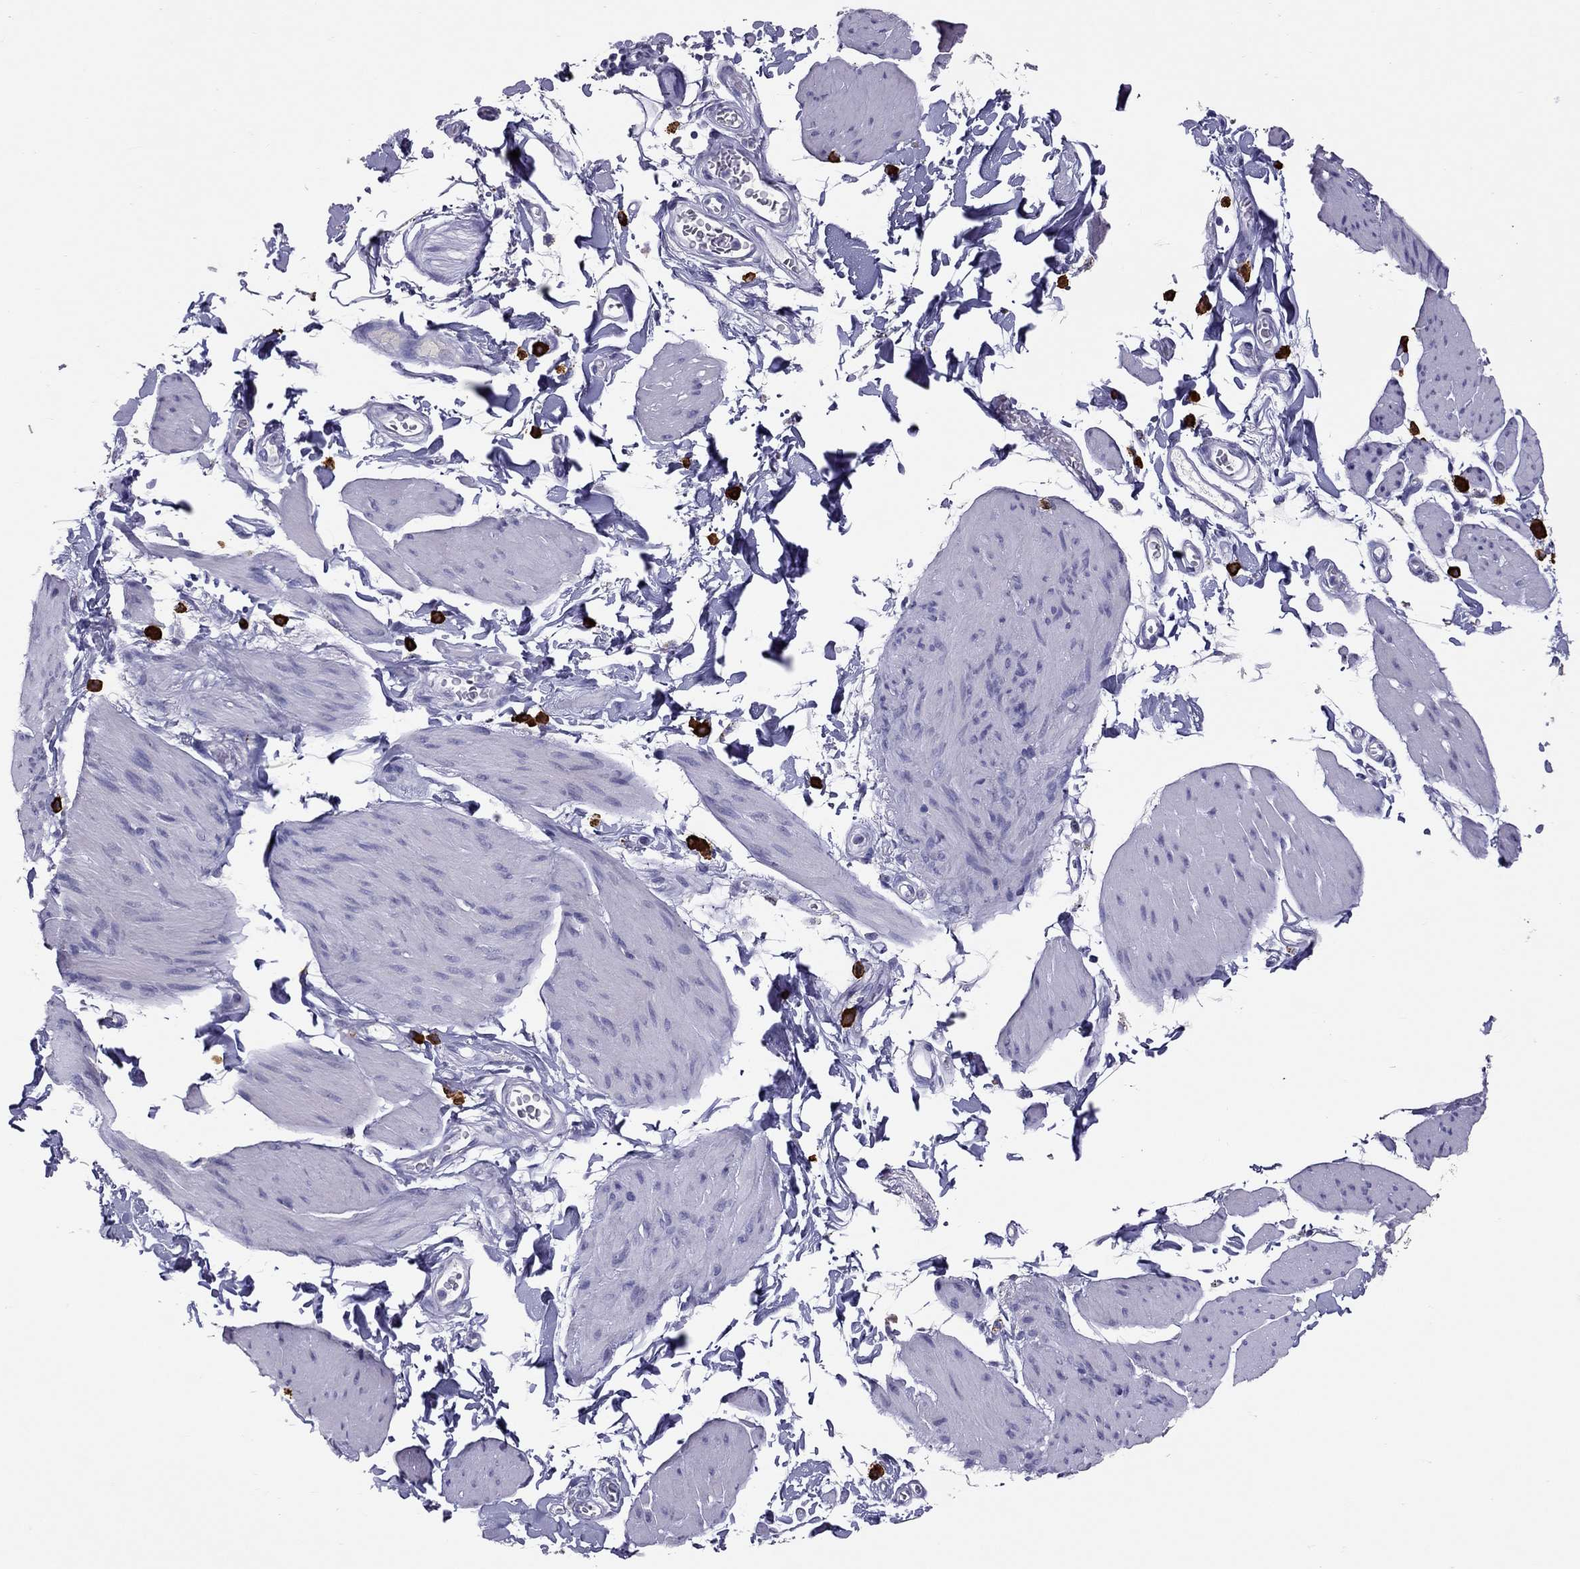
{"staining": {"intensity": "negative", "quantity": "none", "location": "none"}, "tissue": "smooth muscle", "cell_type": "Smooth muscle cells", "image_type": "normal", "snomed": [{"axis": "morphology", "description": "Normal tissue, NOS"}, {"axis": "topography", "description": "Adipose tissue"}, {"axis": "topography", "description": "Smooth muscle"}, {"axis": "topography", "description": "Peripheral nerve tissue"}], "caption": "Immunohistochemical staining of benign human smooth muscle exhibits no significant staining in smooth muscle cells. (Brightfield microscopy of DAB (3,3'-diaminobenzidine) immunohistochemistry at high magnification).", "gene": "IL17REL", "patient": {"sex": "male", "age": 83}}